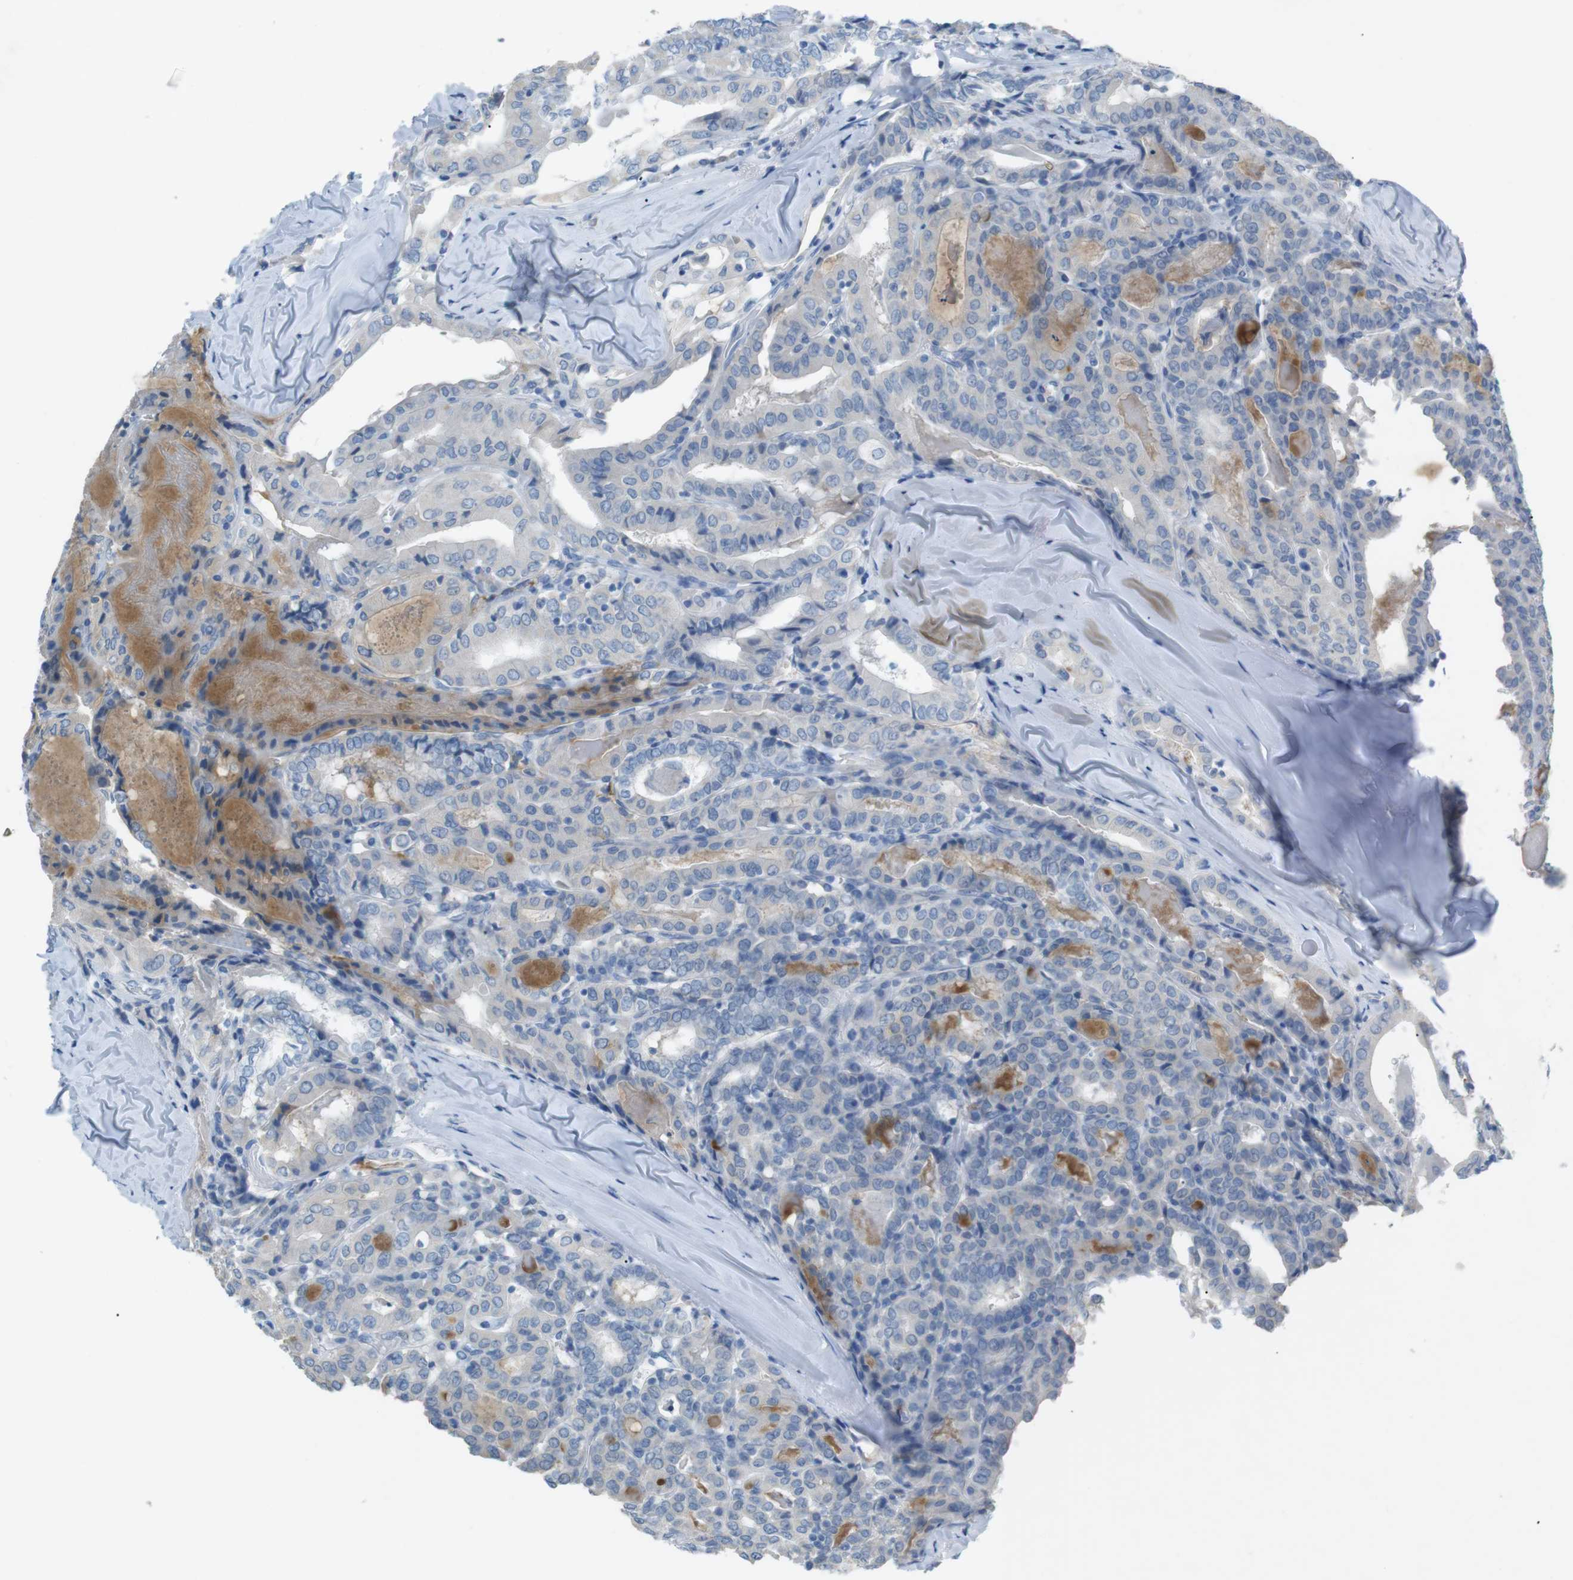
{"staining": {"intensity": "negative", "quantity": "none", "location": "none"}, "tissue": "thyroid cancer", "cell_type": "Tumor cells", "image_type": "cancer", "snomed": [{"axis": "morphology", "description": "Papillary adenocarcinoma, NOS"}, {"axis": "topography", "description": "Thyroid gland"}], "caption": "A histopathology image of human thyroid cancer (papillary adenocarcinoma) is negative for staining in tumor cells.", "gene": "SALL4", "patient": {"sex": "female", "age": 42}}